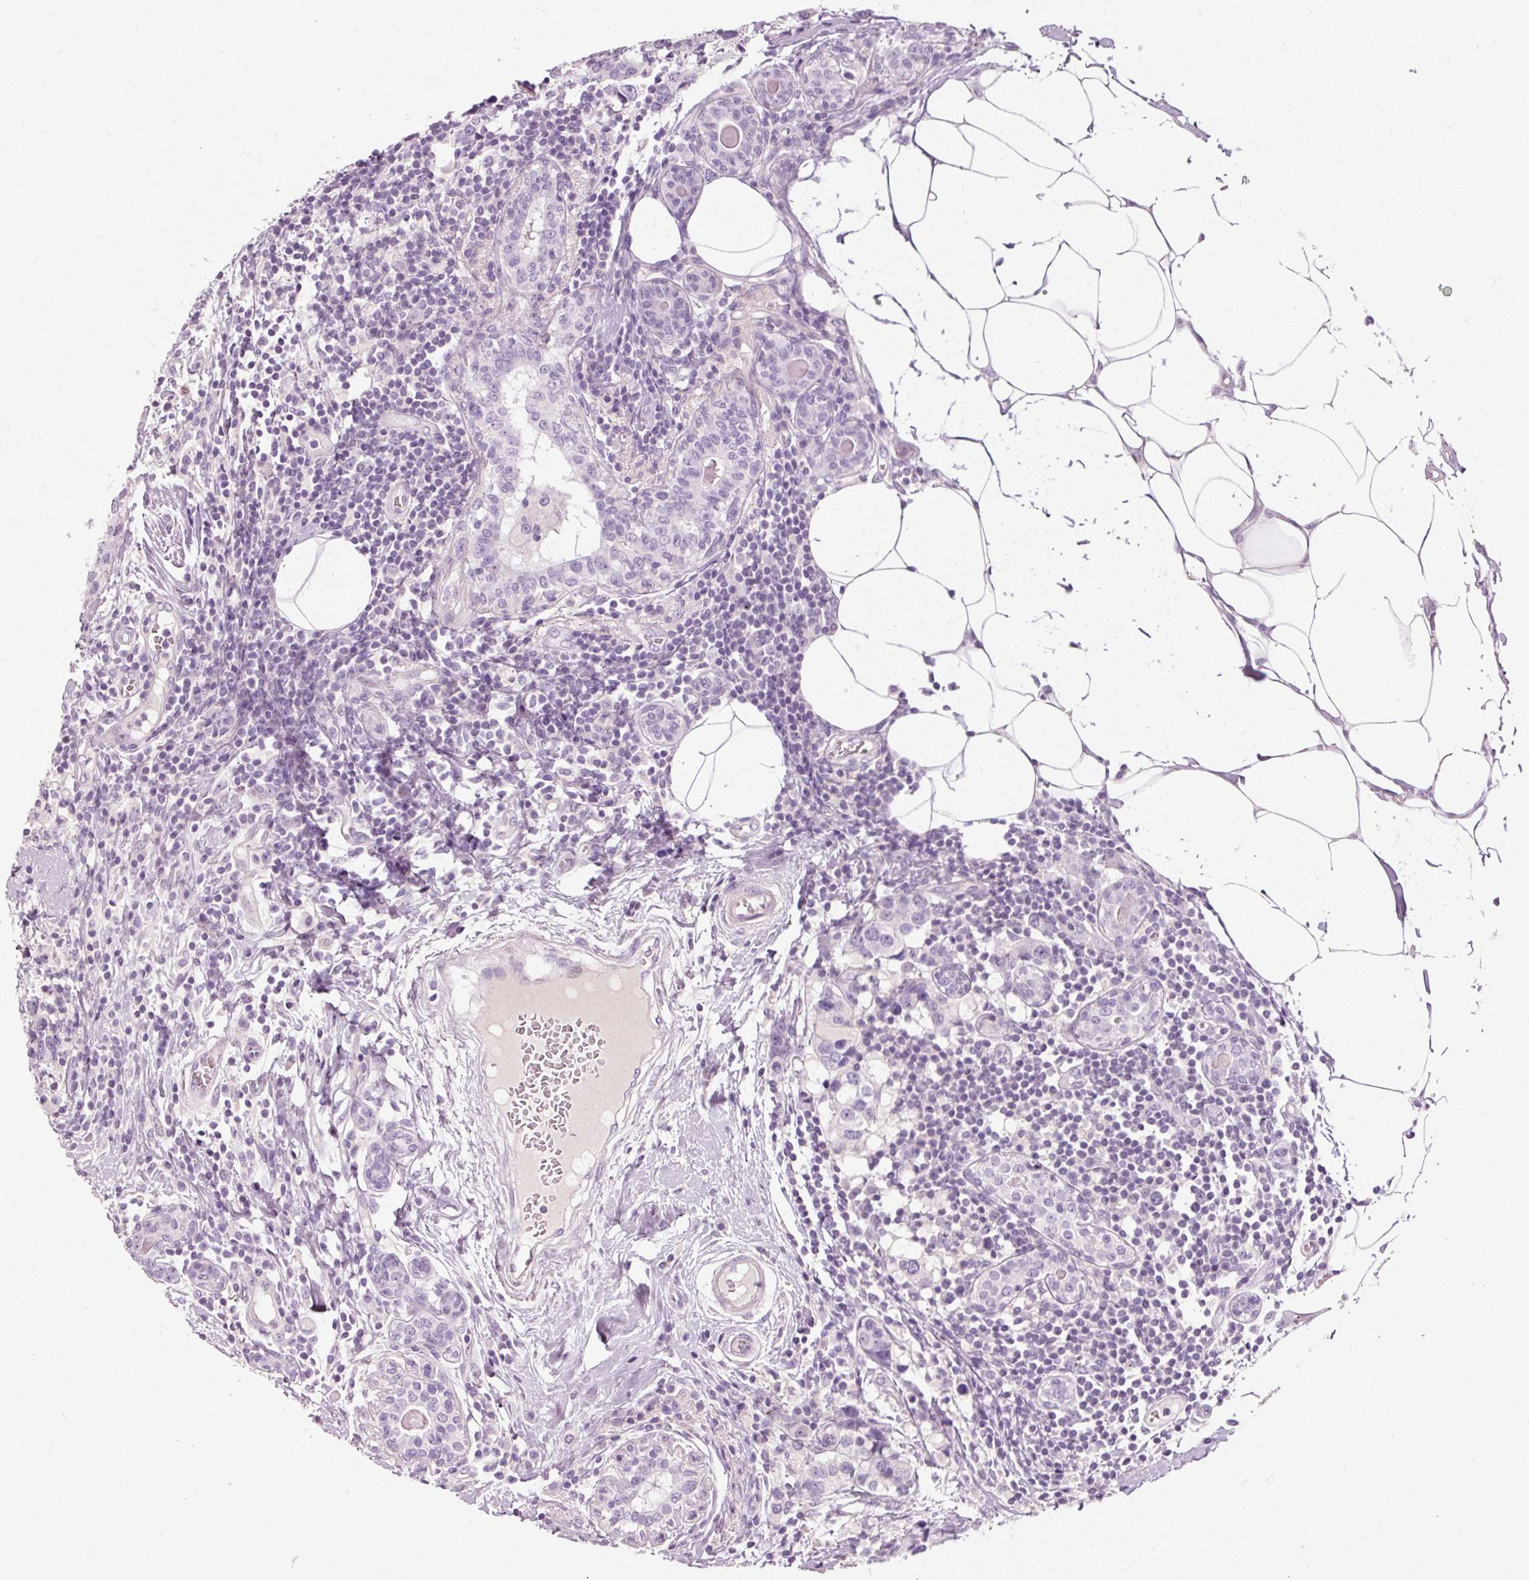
{"staining": {"intensity": "negative", "quantity": "none", "location": "none"}, "tissue": "breast cancer", "cell_type": "Tumor cells", "image_type": "cancer", "snomed": [{"axis": "morphology", "description": "Lobular carcinoma"}, {"axis": "topography", "description": "Breast"}], "caption": "Tumor cells are negative for protein expression in human lobular carcinoma (breast). The staining is performed using DAB (3,3'-diaminobenzidine) brown chromogen with nuclei counter-stained in using hematoxylin.", "gene": "MUC5AC", "patient": {"sex": "female", "age": 59}}